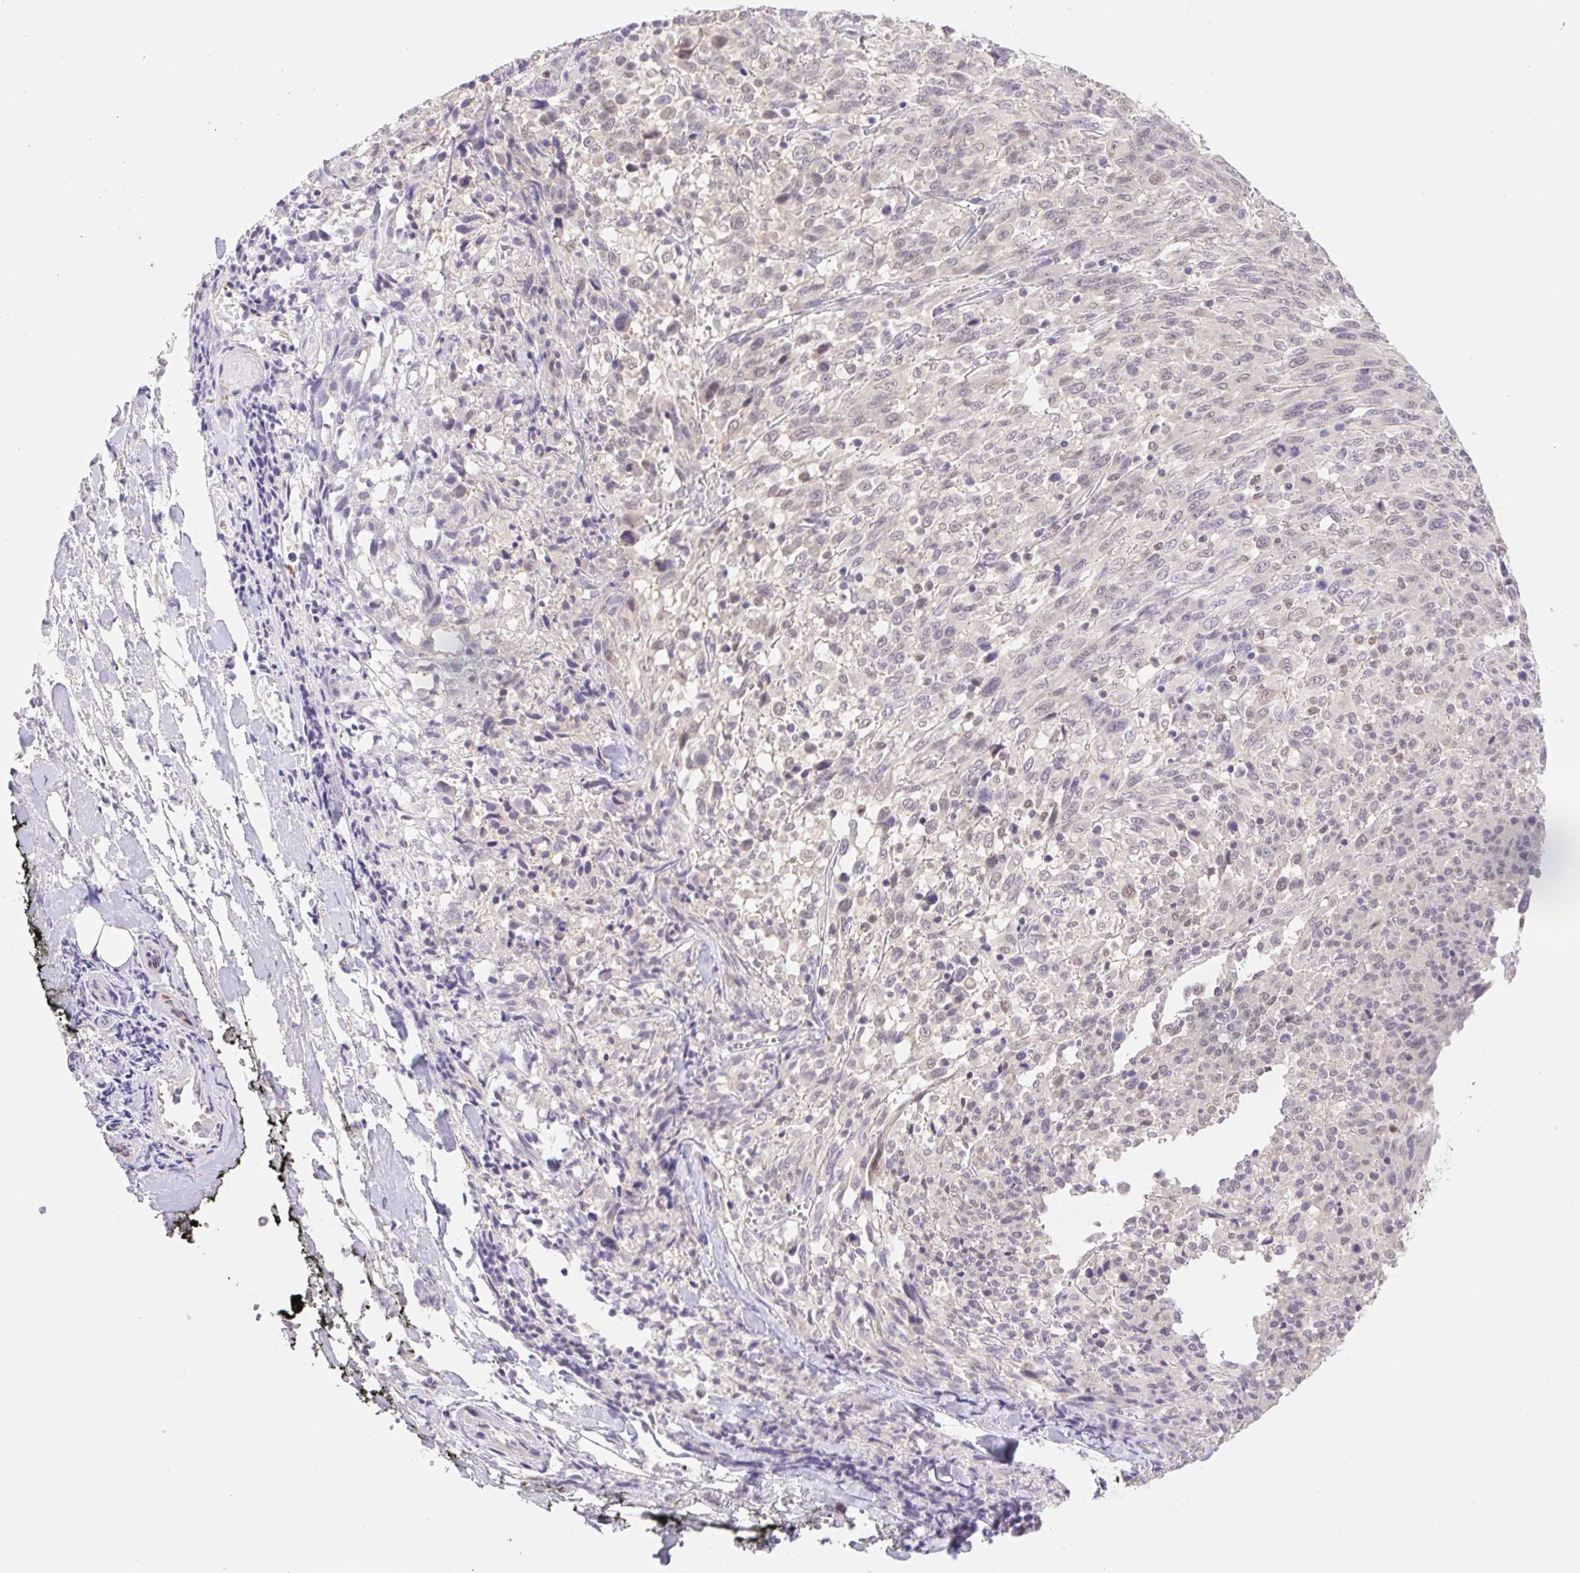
{"staining": {"intensity": "weak", "quantity": "<25%", "location": "nuclear"}, "tissue": "melanoma", "cell_type": "Tumor cells", "image_type": "cancer", "snomed": [{"axis": "morphology", "description": "Malignant melanoma, NOS"}, {"axis": "topography", "description": "Skin"}], "caption": "This is an immunohistochemistry (IHC) micrograph of malignant melanoma. There is no expression in tumor cells.", "gene": "L3MBTL4", "patient": {"sex": "female", "age": 91}}